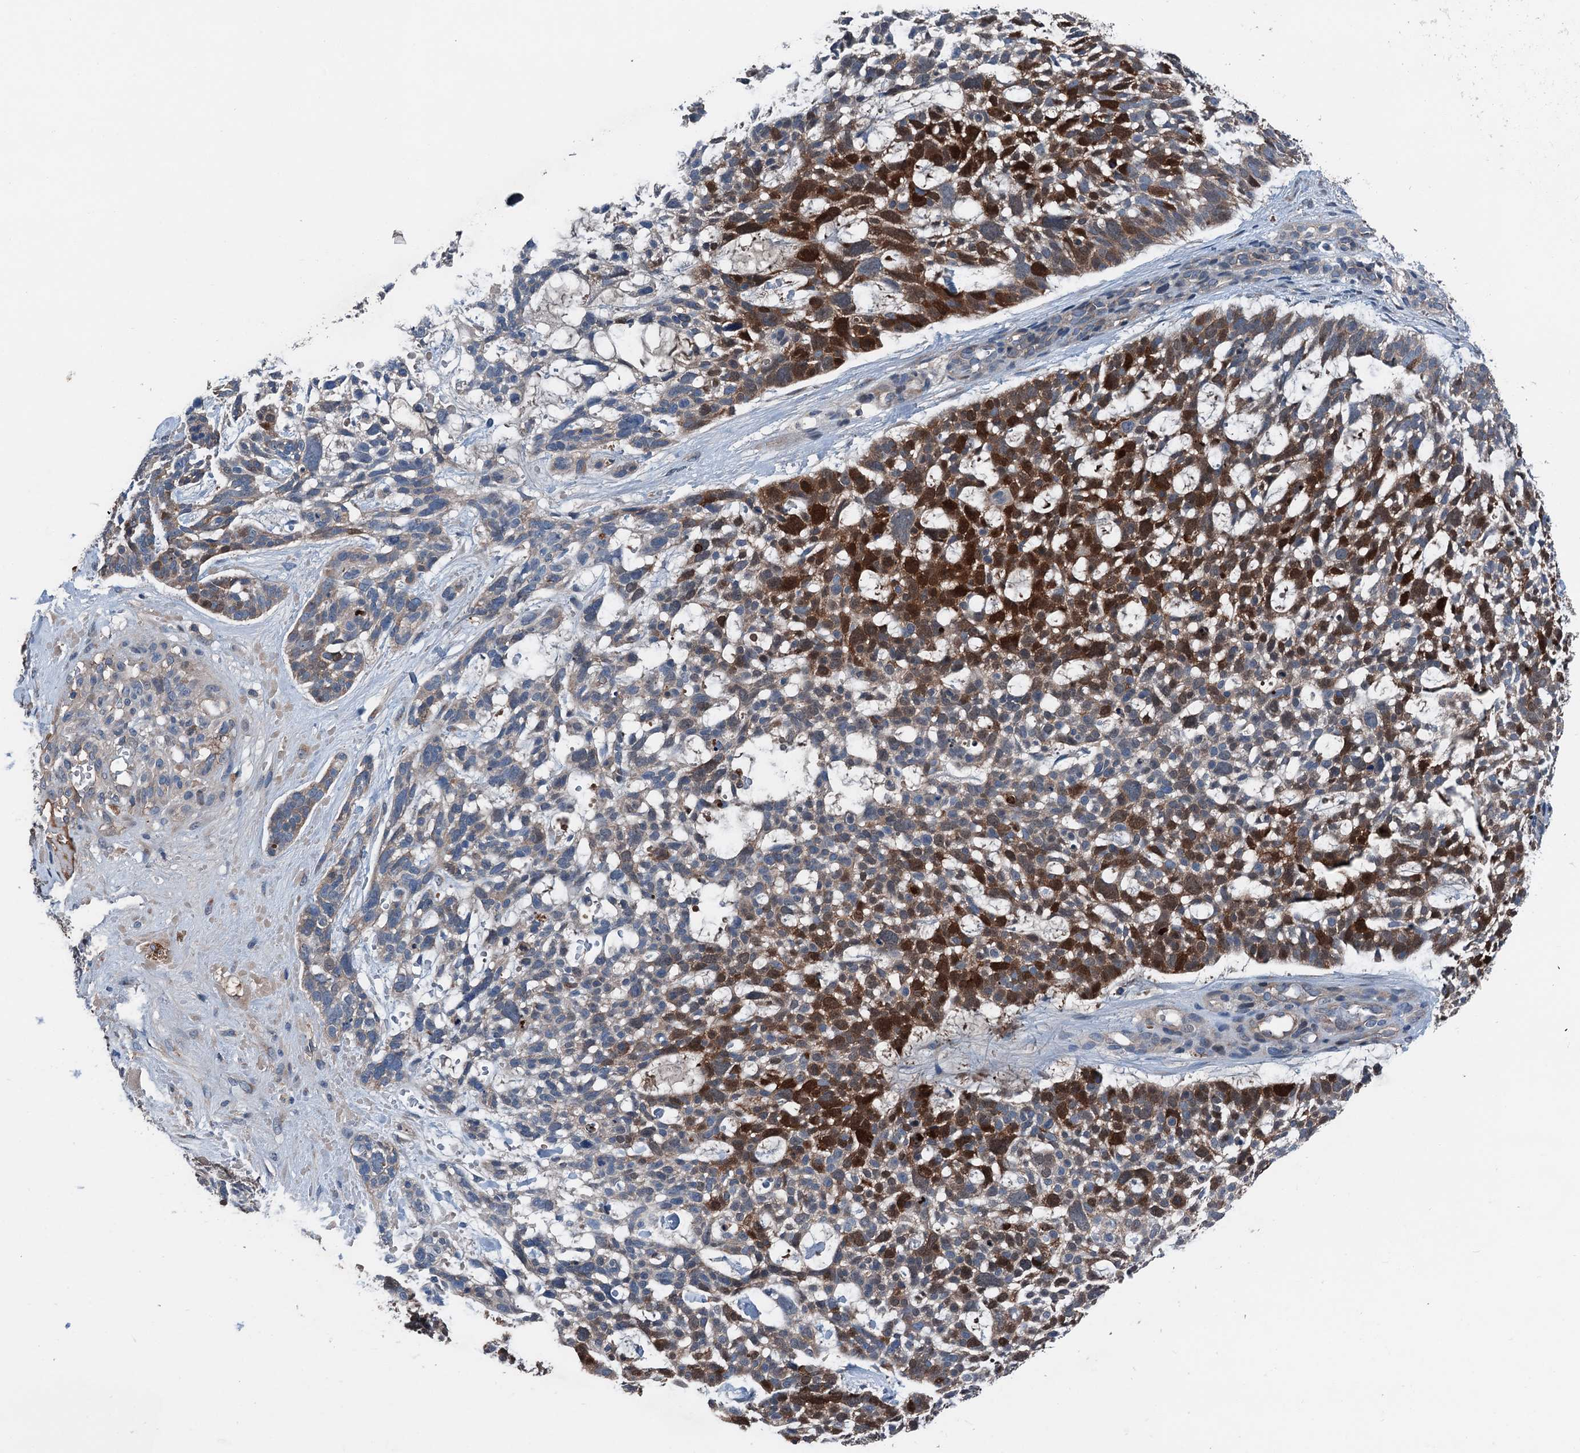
{"staining": {"intensity": "strong", "quantity": "25%-75%", "location": "cytoplasmic/membranous,nuclear"}, "tissue": "skin cancer", "cell_type": "Tumor cells", "image_type": "cancer", "snomed": [{"axis": "morphology", "description": "Basal cell carcinoma"}, {"axis": "topography", "description": "Skin"}], "caption": "Protein staining of skin cancer tissue displays strong cytoplasmic/membranous and nuclear positivity in about 25%-75% of tumor cells.", "gene": "SLC2A10", "patient": {"sex": "male", "age": 88}}